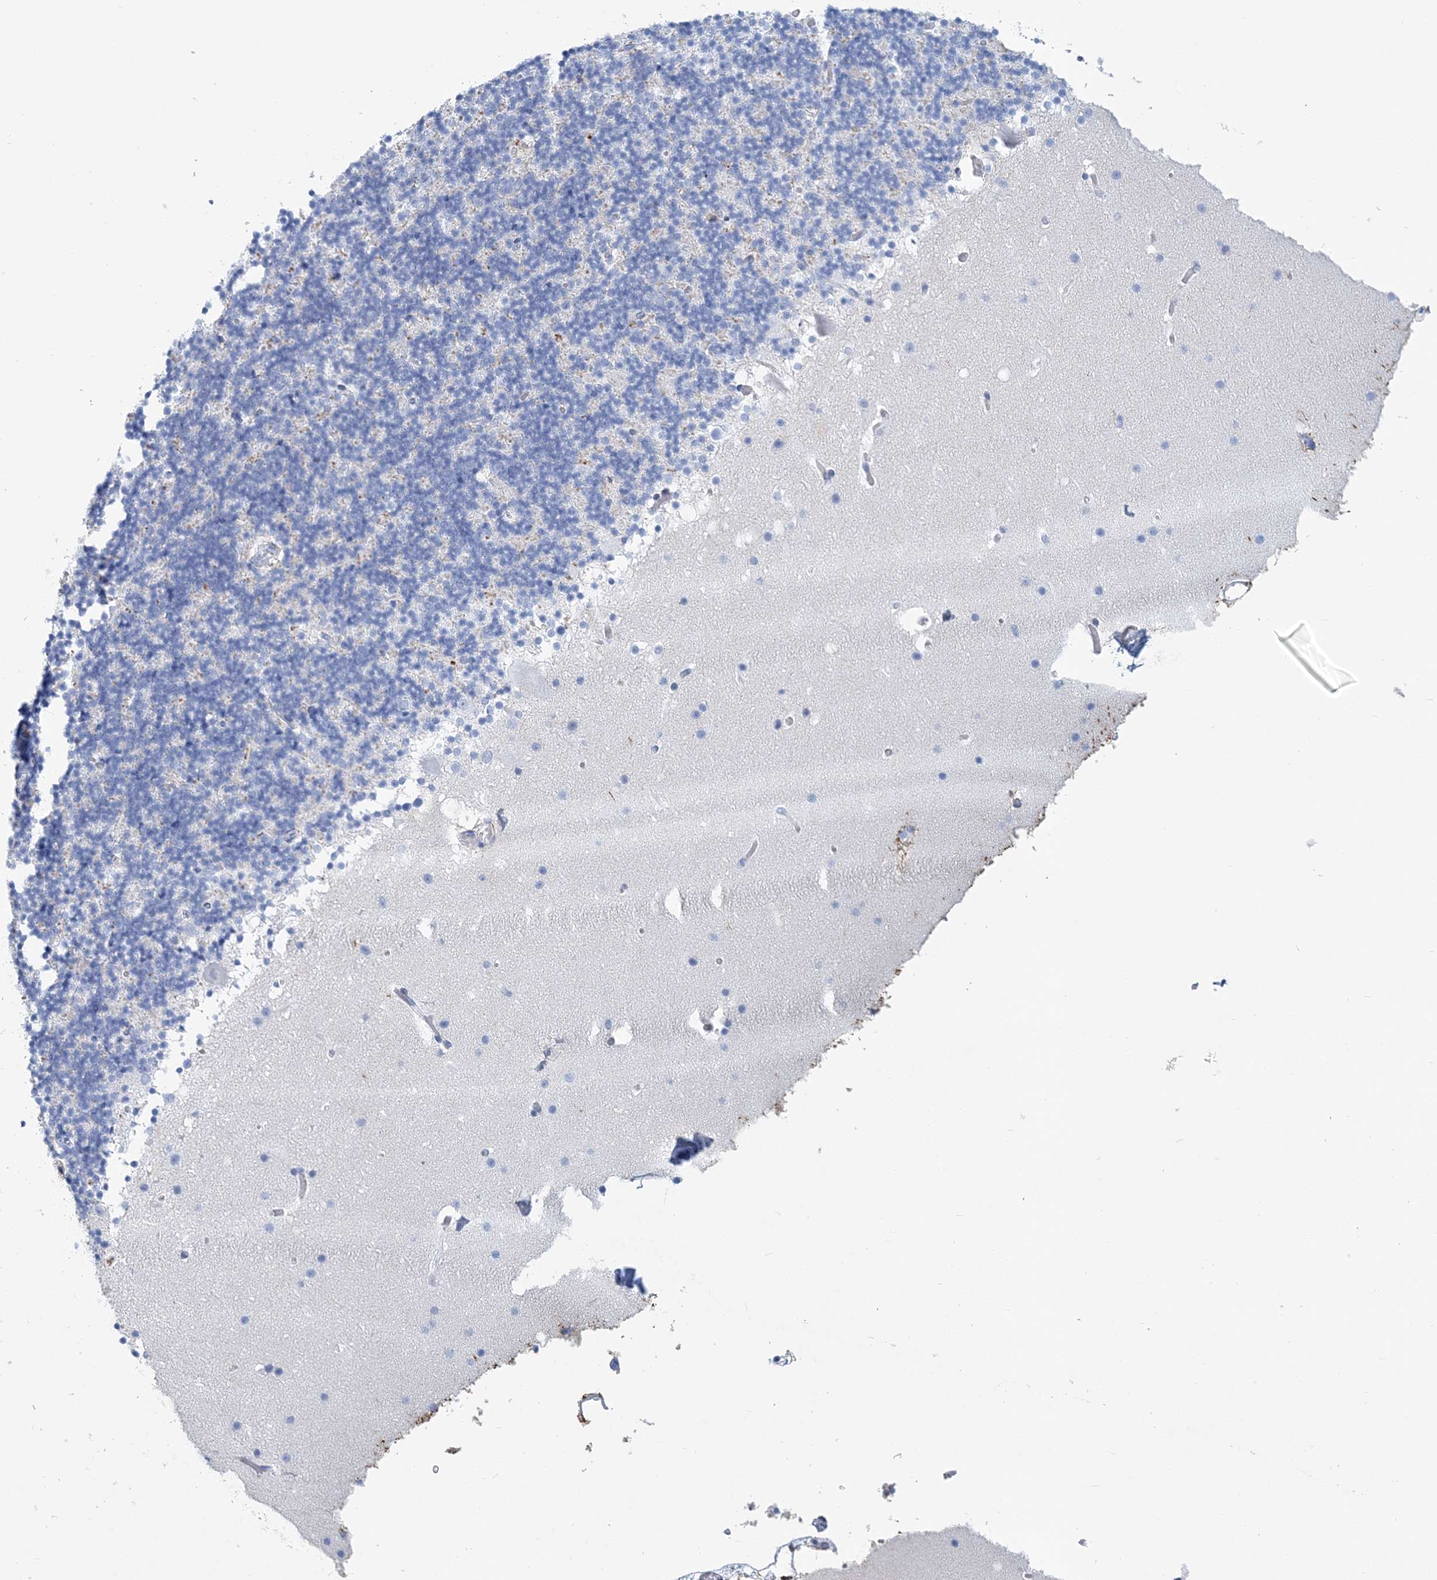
{"staining": {"intensity": "negative", "quantity": "none", "location": "none"}, "tissue": "cerebellum", "cell_type": "Cells in granular layer", "image_type": "normal", "snomed": [{"axis": "morphology", "description": "Normal tissue, NOS"}, {"axis": "topography", "description": "Cerebellum"}], "caption": "DAB (3,3'-diaminobenzidine) immunohistochemical staining of normal human cerebellum displays no significant positivity in cells in granular layer. The staining was performed using DAB to visualize the protein expression in brown, while the nuclei were stained in blue with hematoxylin (Magnification: 20x).", "gene": "NKX6", "patient": {"sex": "male", "age": 57}}